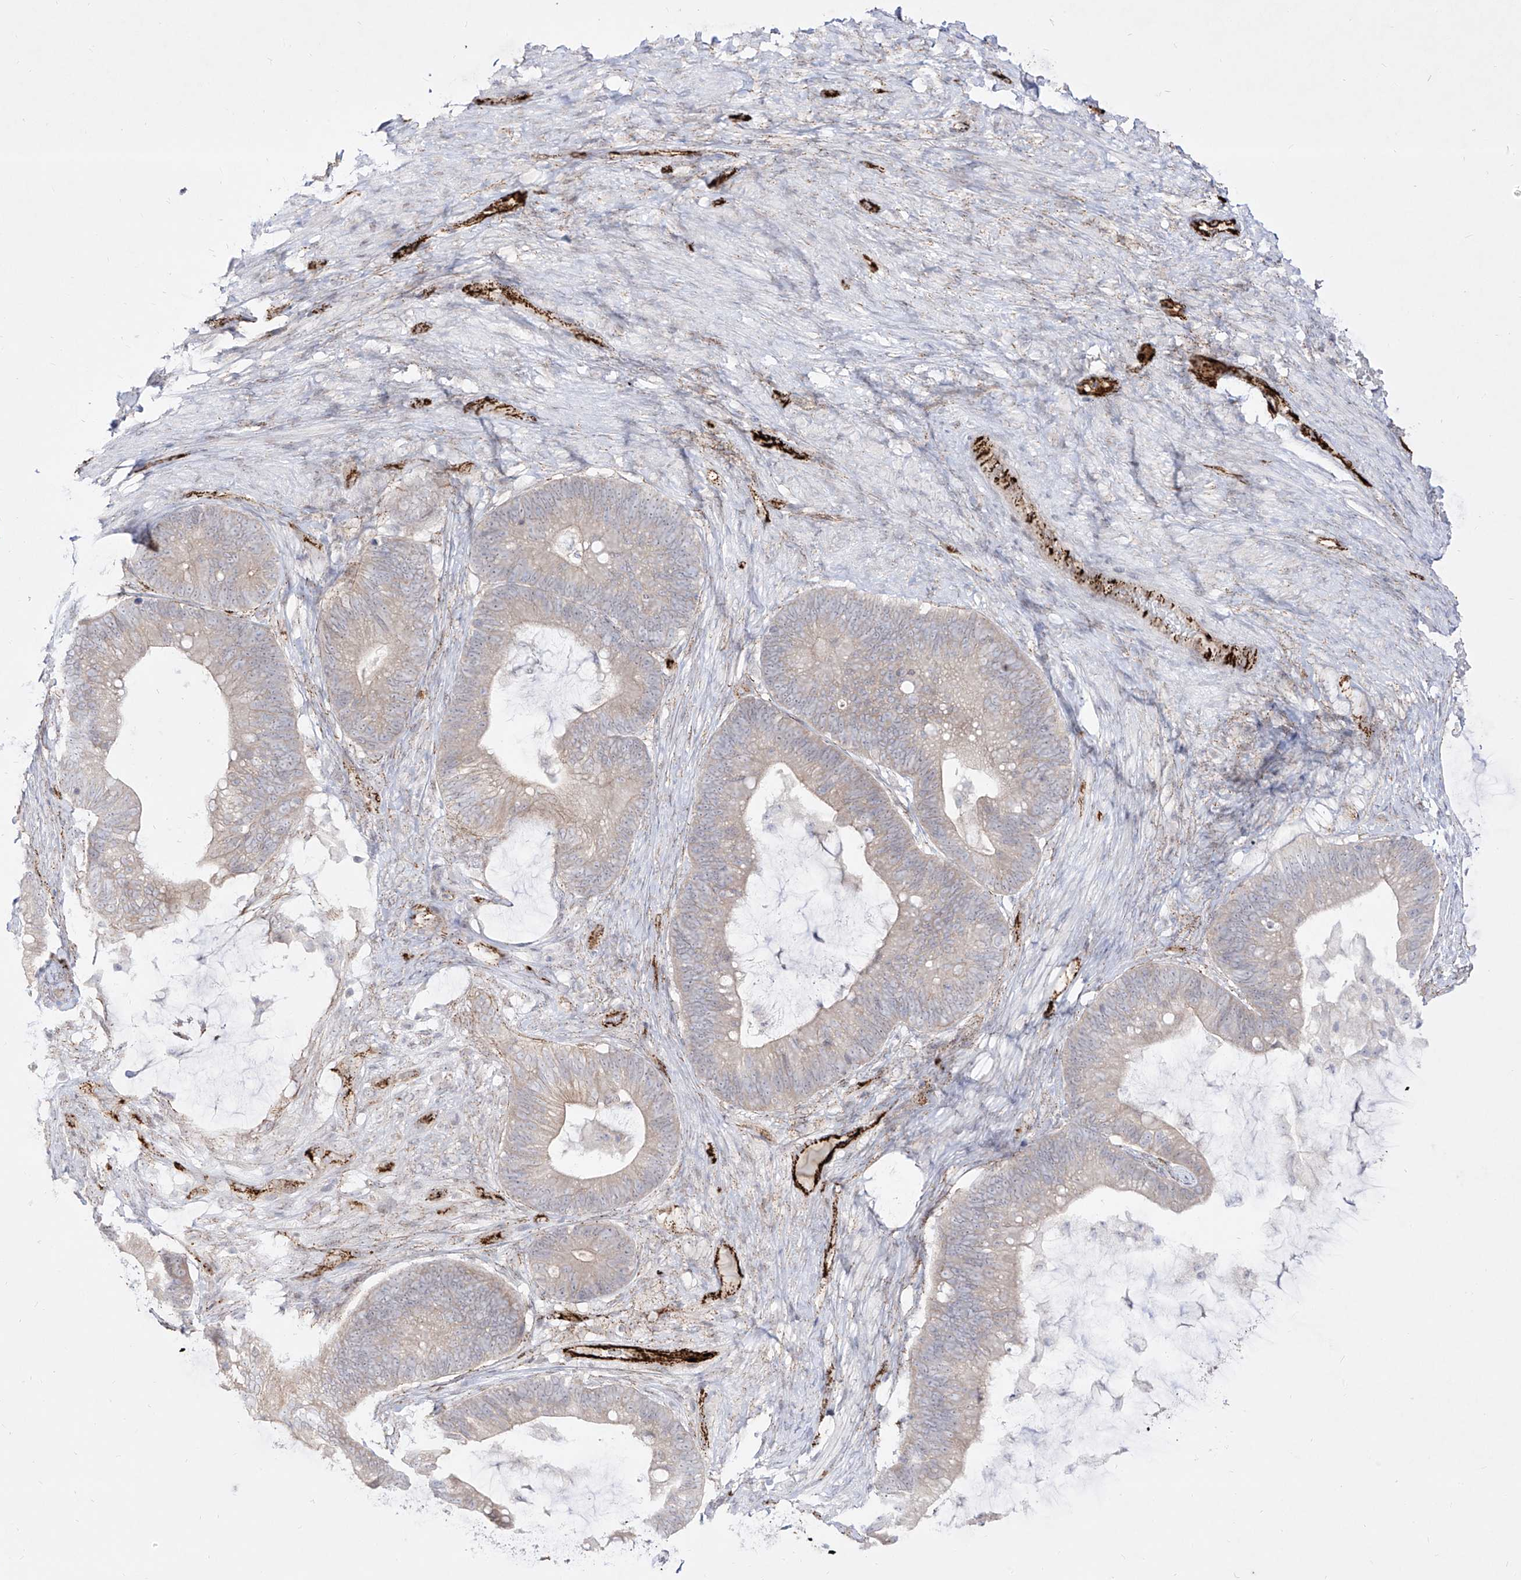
{"staining": {"intensity": "weak", "quantity": "<25%", "location": "cytoplasmic/membranous"}, "tissue": "ovarian cancer", "cell_type": "Tumor cells", "image_type": "cancer", "snomed": [{"axis": "morphology", "description": "Cystadenocarcinoma, mucinous, NOS"}, {"axis": "topography", "description": "Ovary"}], "caption": "Image shows no significant protein staining in tumor cells of ovarian cancer.", "gene": "ZGRF1", "patient": {"sex": "female", "age": 61}}